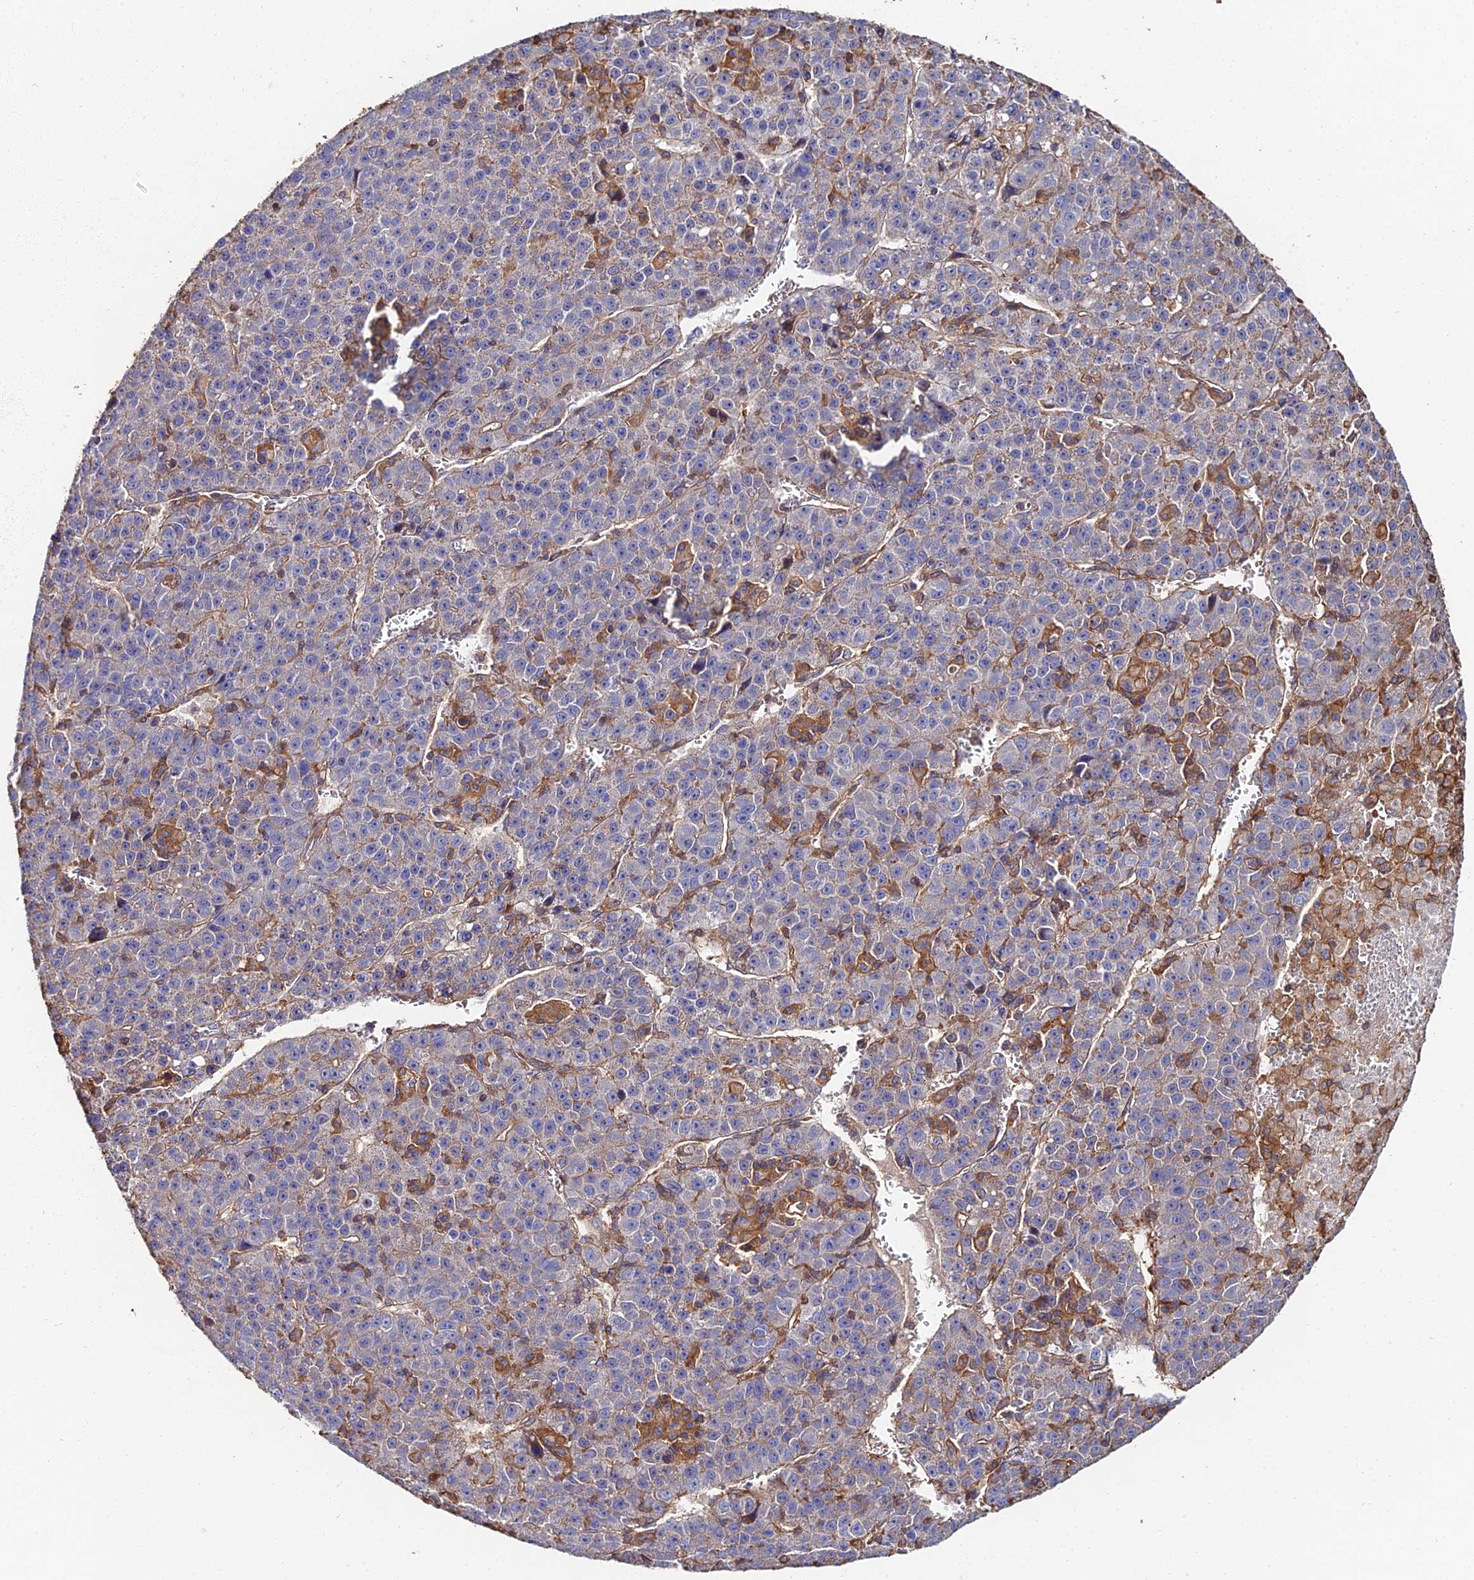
{"staining": {"intensity": "negative", "quantity": "none", "location": "none"}, "tissue": "liver cancer", "cell_type": "Tumor cells", "image_type": "cancer", "snomed": [{"axis": "morphology", "description": "Carcinoma, Hepatocellular, NOS"}, {"axis": "topography", "description": "Liver"}], "caption": "IHC photomicrograph of human hepatocellular carcinoma (liver) stained for a protein (brown), which displays no staining in tumor cells. Brightfield microscopy of IHC stained with DAB (brown) and hematoxylin (blue), captured at high magnification.", "gene": "EXT1", "patient": {"sex": "female", "age": 53}}